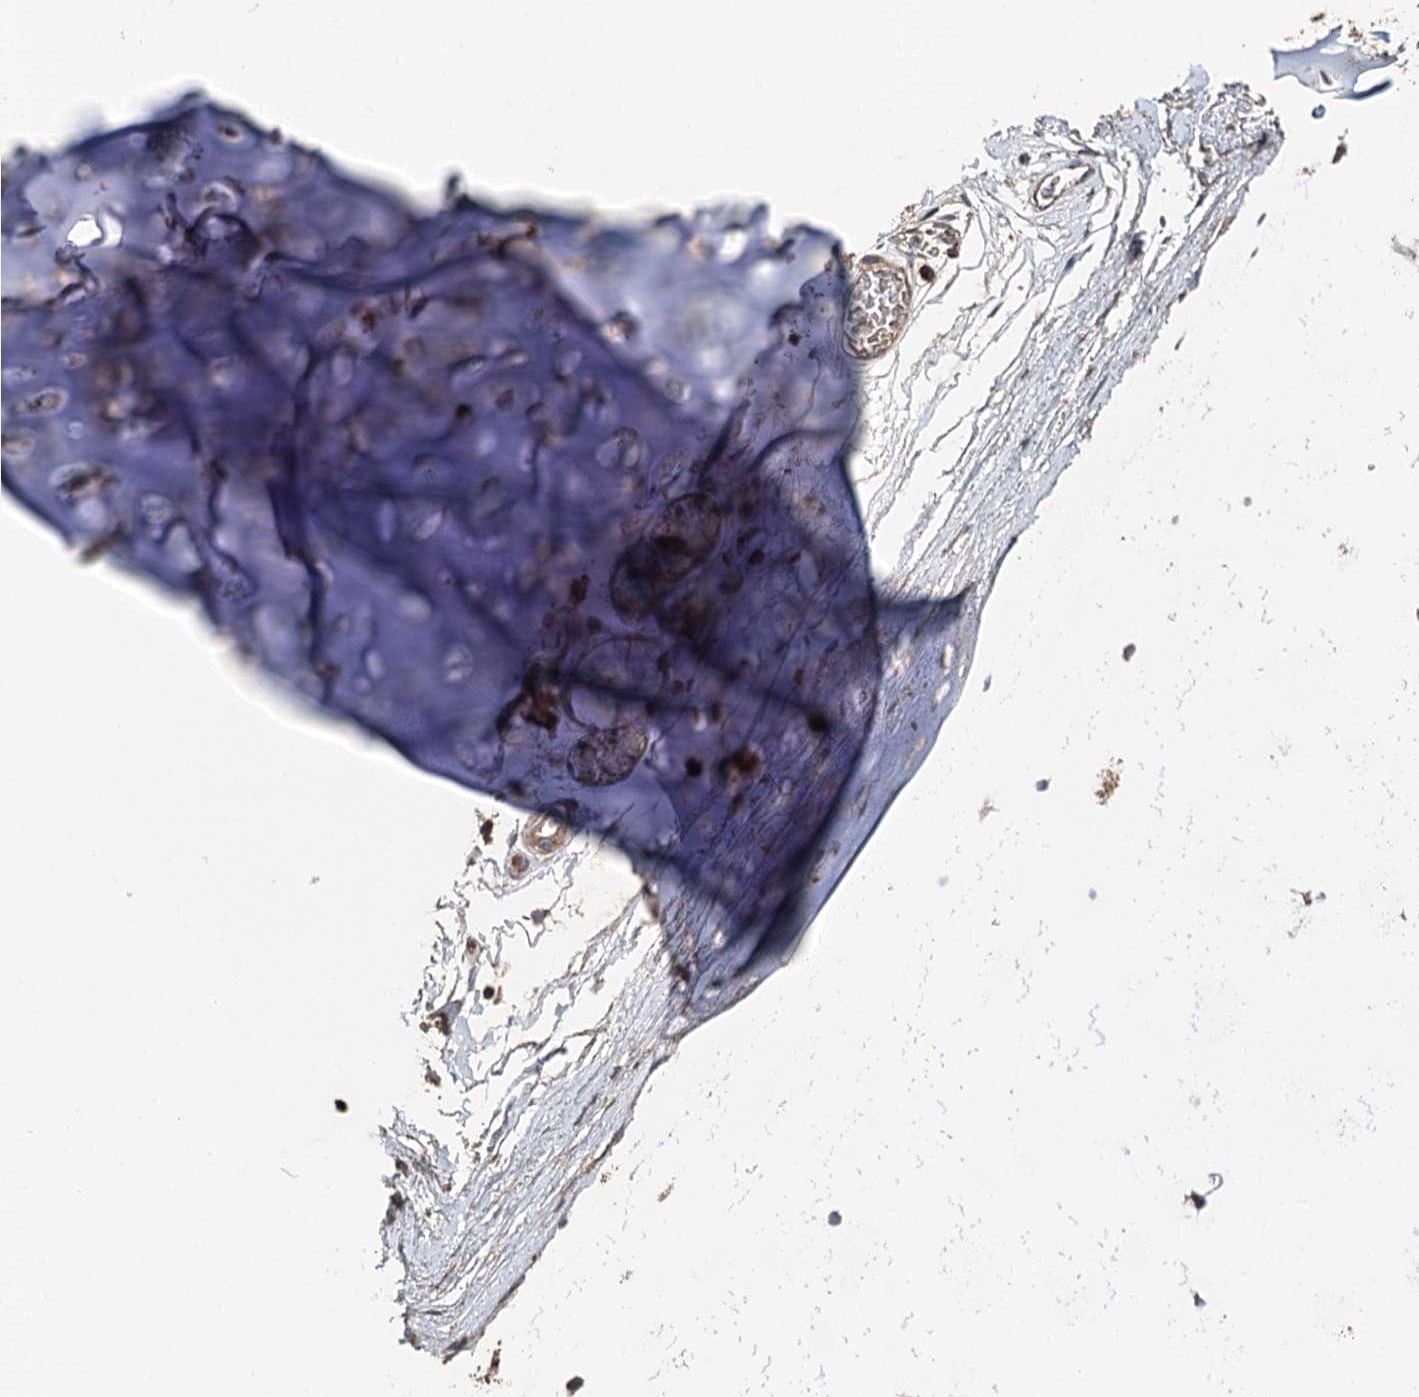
{"staining": {"intensity": "weak", "quantity": ">75%", "location": "cytoplasmic/membranous"}, "tissue": "adipose tissue", "cell_type": "Adipocytes", "image_type": "normal", "snomed": [{"axis": "morphology", "description": "Normal tissue, NOS"}, {"axis": "topography", "description": "Lymph node"}, {"axis": "topography", "description": "Bronchus"}], "caption": "Immunohistochemistry (IHC) (DAB) staining of normal human adipose tissue shows weak cytoplasmic/membranous protein staining in approximately >75% of adipocytes. The protein is stained brown, and the nuclei are stained in blue (DAB IHC with brightfield microscopy, high magnification).", "gene": "MINDY3", "patient": {"sex": "male", "age": 63}}